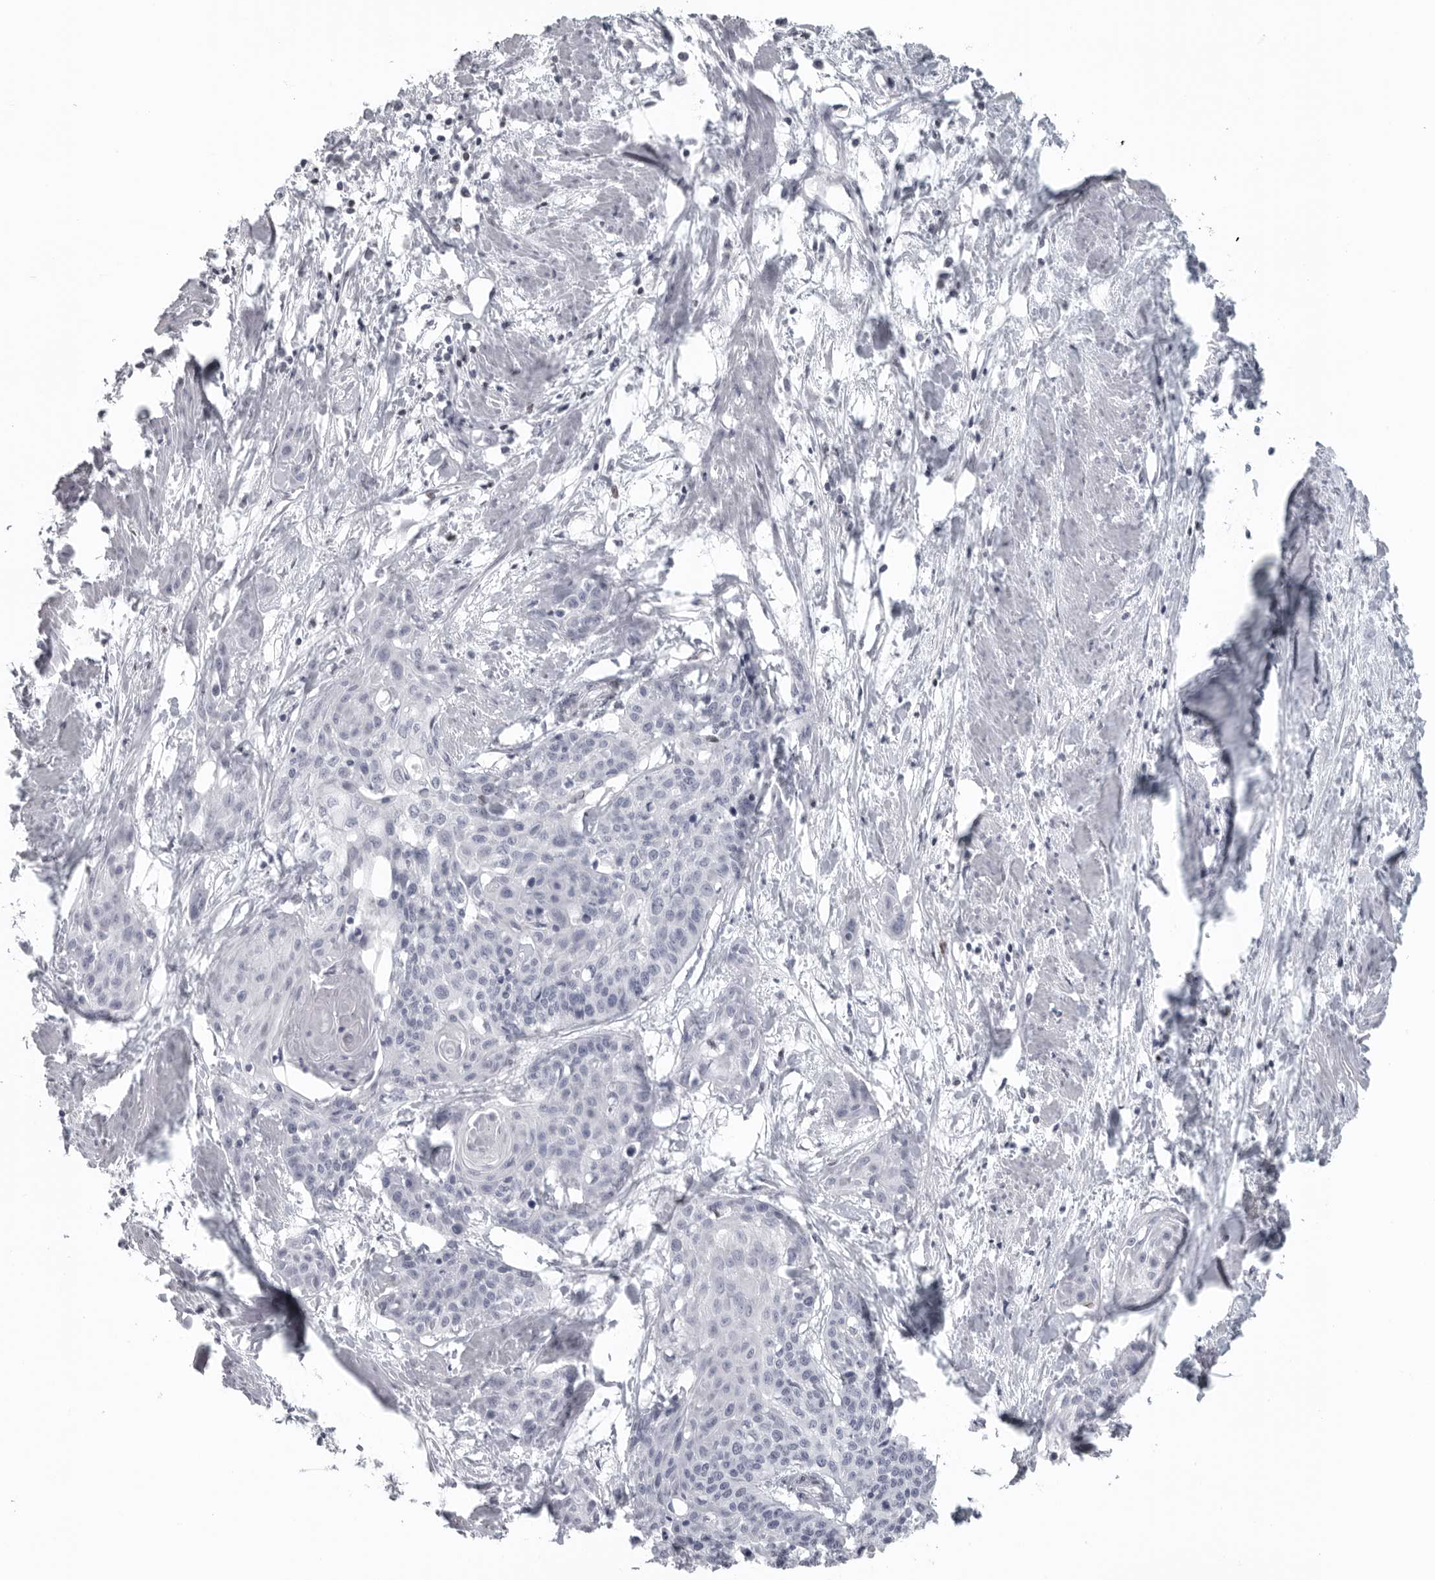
{"staining": {"intensity": "negative", "quantity": "none", "location": "none"}, "tissue": "cervical cancer", "cell_type": "Tumor cells", "image_type": "cancer", "snomed": [{"axis": "morphology", "description": "Squamous cell carcinoma, NOS"}, {"axis": "topography", "description": "Cervix"}], "caption": "IHC histopathology image of neoplastic tissue: human squamous cell carcinoma (cervical) stained with DAB (3,3'-diaminobenzidine) reveals no significant protein expression in tumor cells. (Immunohistochemistry (ihc), brightfield microscopy, high magnification).", "gene": "SATB2", "patient": {"sex": "female", "age": 57}}